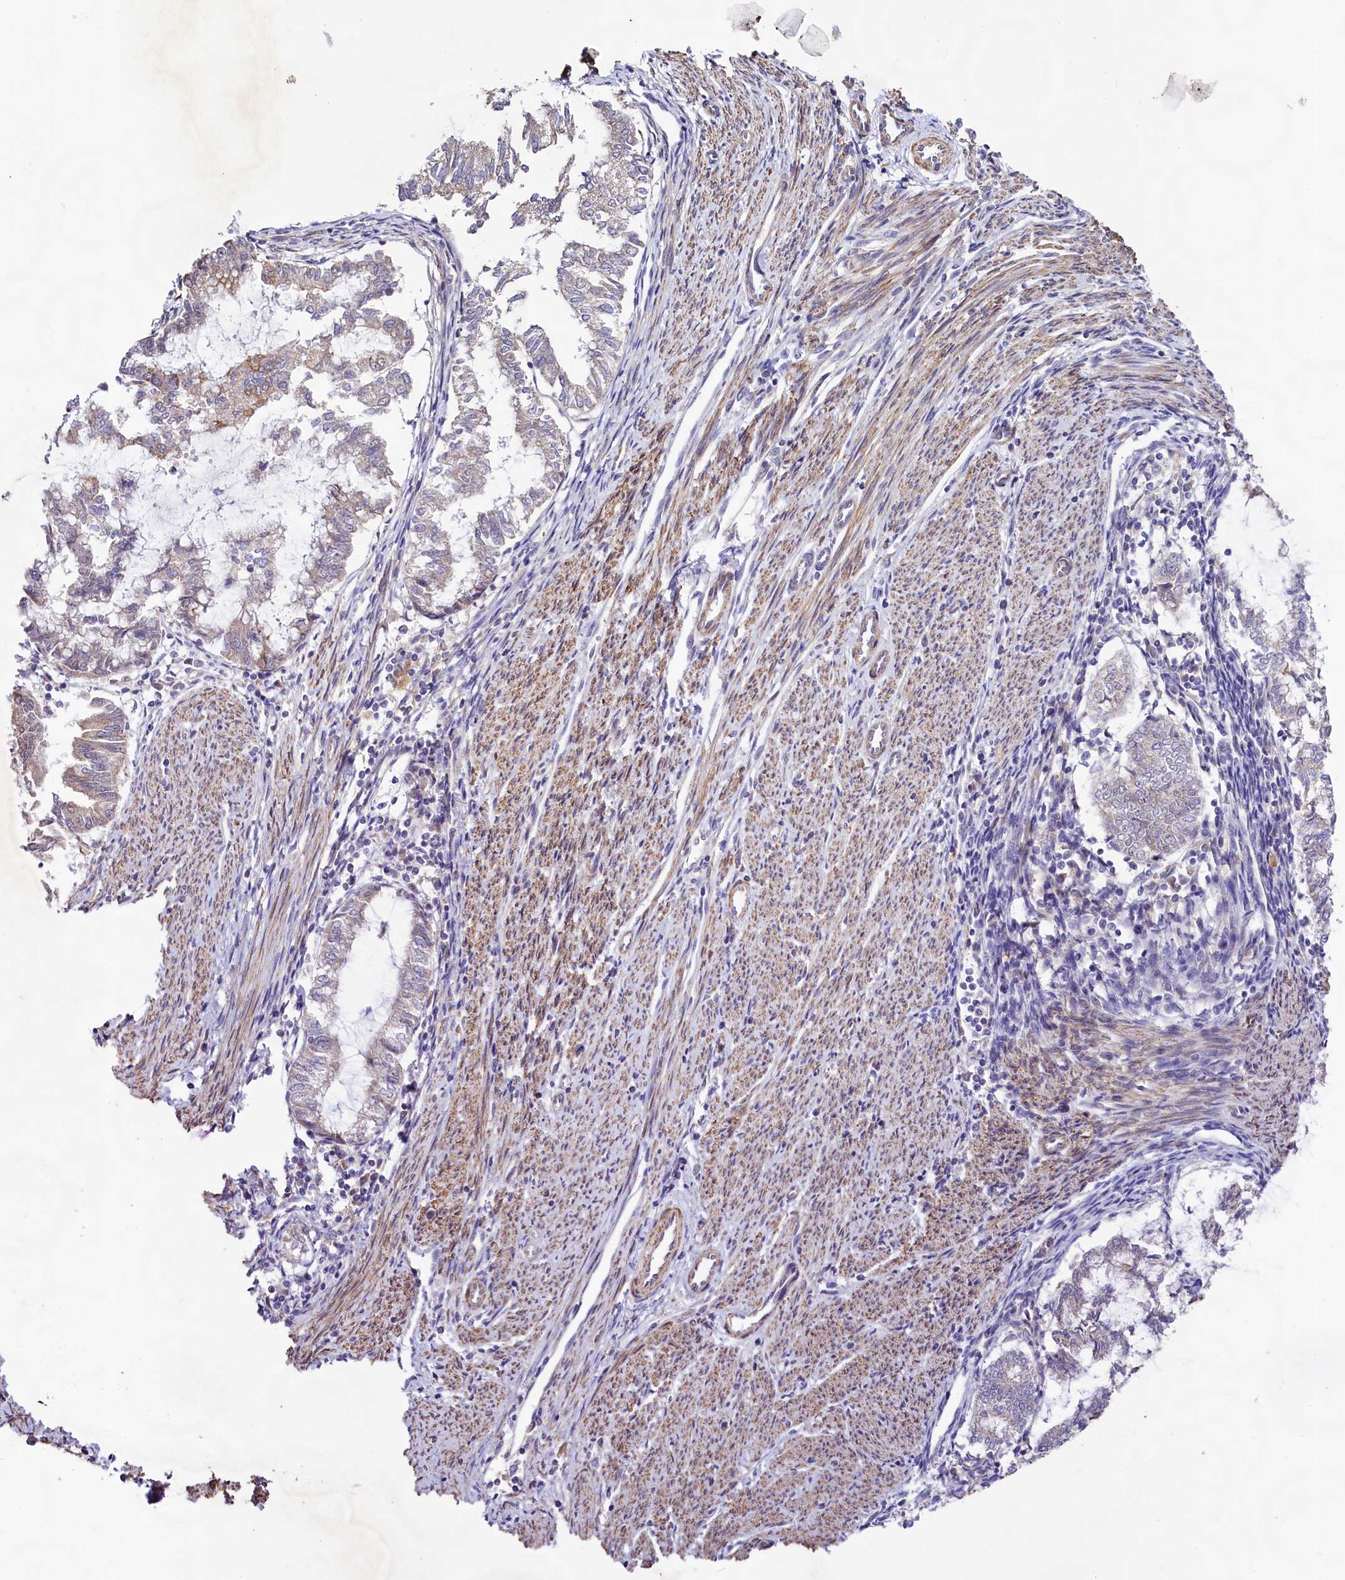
{"staining": {"intensity": "weak", "quantity": "<25%", "location": "cytoplasmic/membranous"}, "tissue": "endometrial cancer", "cell_type": "Tumor cells", "image_type": "cancer", "snomed": [{"axis": "morphology", "description": "Adenocarcinoma, NOS"}, {"axis": "topography", "description": "Endometrium"}], "caption": "Immunohistochemistry (IHC) photomicrograph of neoplastic tissue: human endometrial cancer stained with DAB shows no significant protein positivity in tumor cells. Brightfield microscopy of immunohistochemistry stained with DAB (brown) and hematoxylin (blue), captured at high magnification.", "gene": "VPS11", "patient": {"sex": "female", "age": 79}}